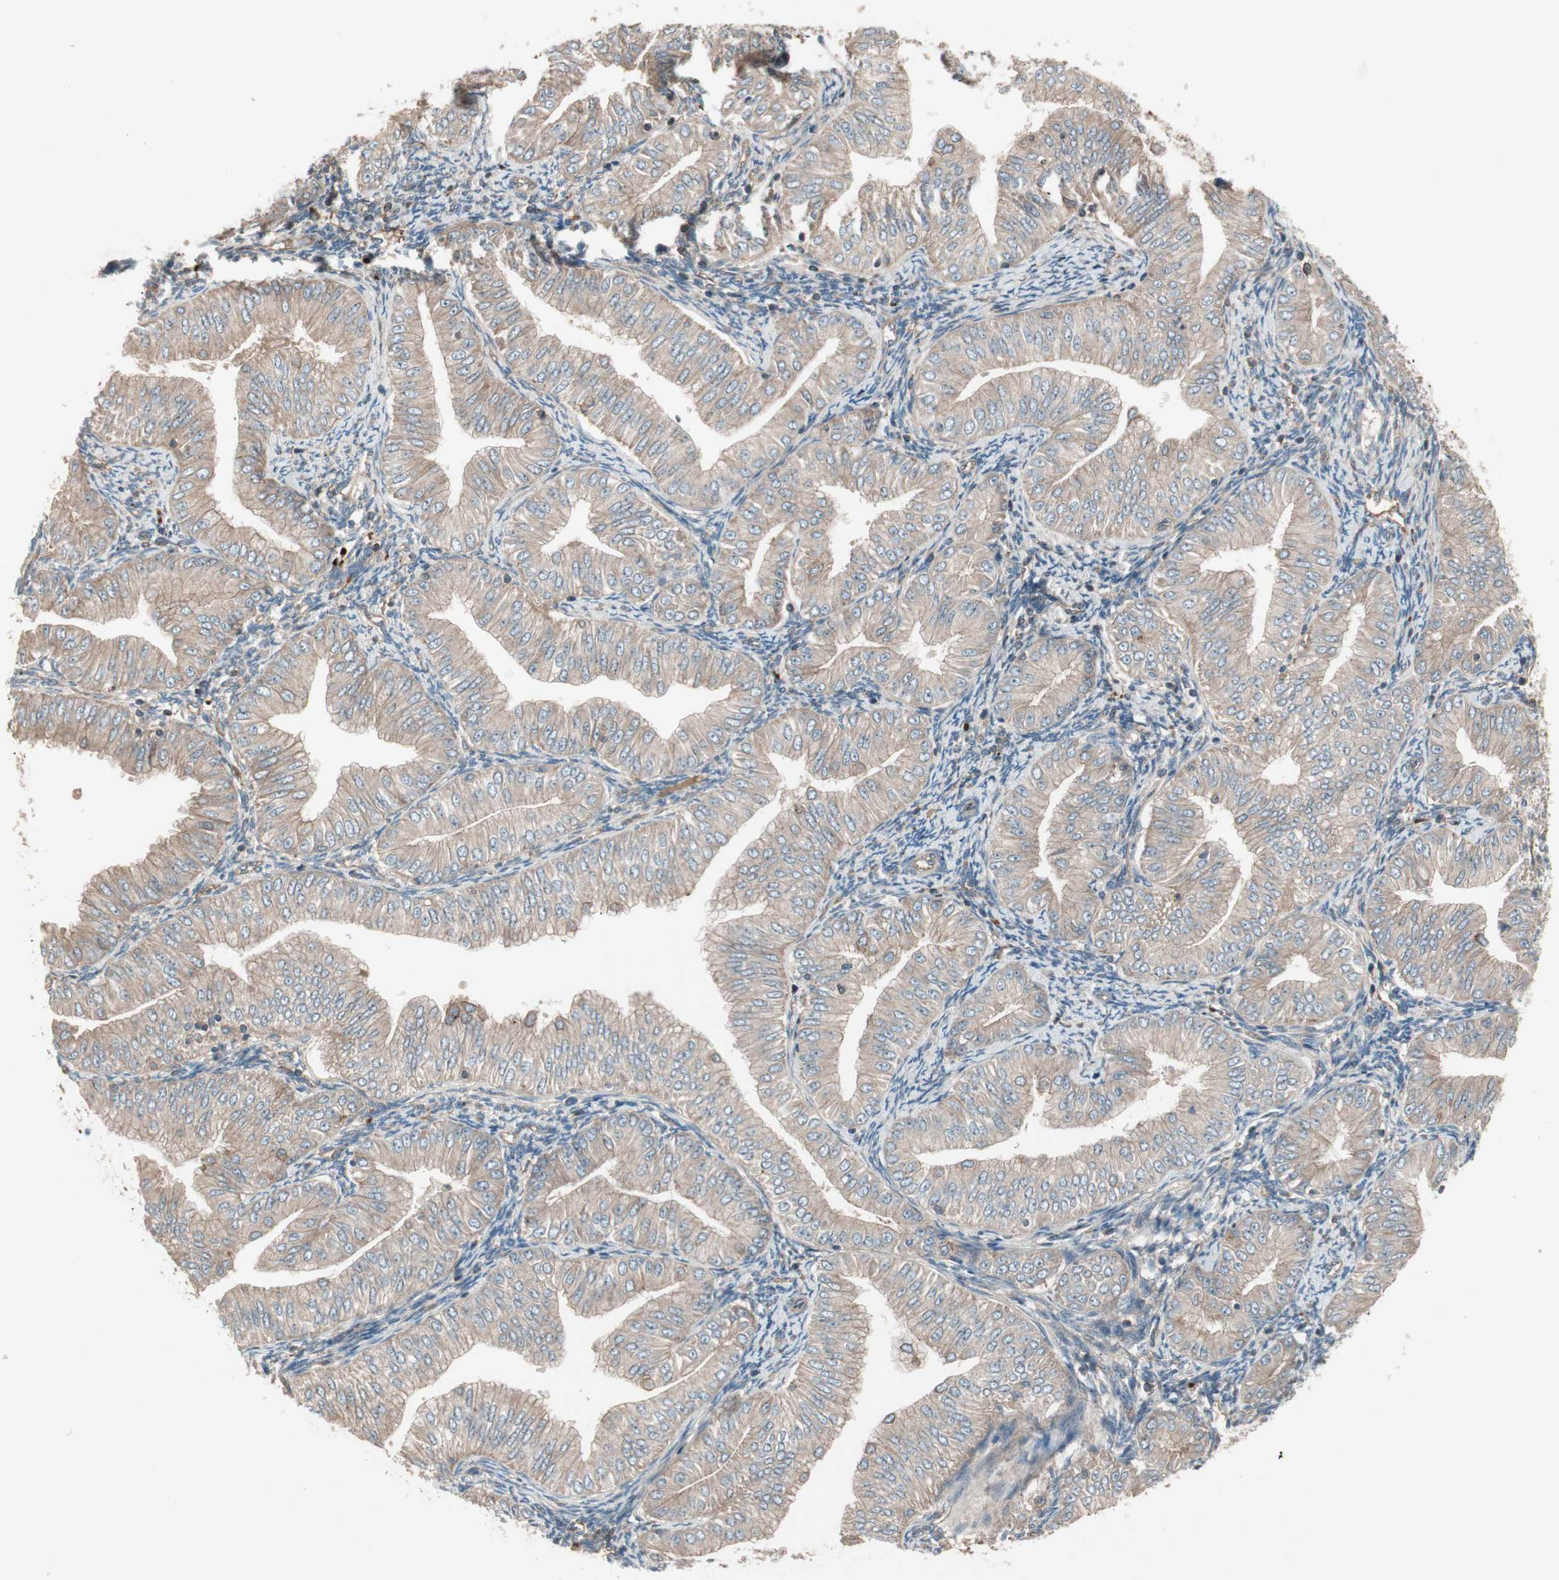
{"staining": {"intensity": "moderate", "quantity": ">75%", "location": "cytoplasmic/membranous"}, "tissue": "endometrial cancer", "cell_type": "Tumor cells", "image_type": "cancer", "snomed": [{"axis": "morphology", "description": "Normal tissue, NOS"}, {"axis": "morphology", "description": "Adenocarcinoma, NOS"}, {"axis": "topography", "description": "Endometrium"}], "caption": "This is a photomicrograph of IHC staining of endometrial cancer (adenocarcinoma), which shows moderate expression in the cytoplasmic/membranous of tumor cells.", "gene": "TFPI", "patient": {"sex": "female", "age": 53}}